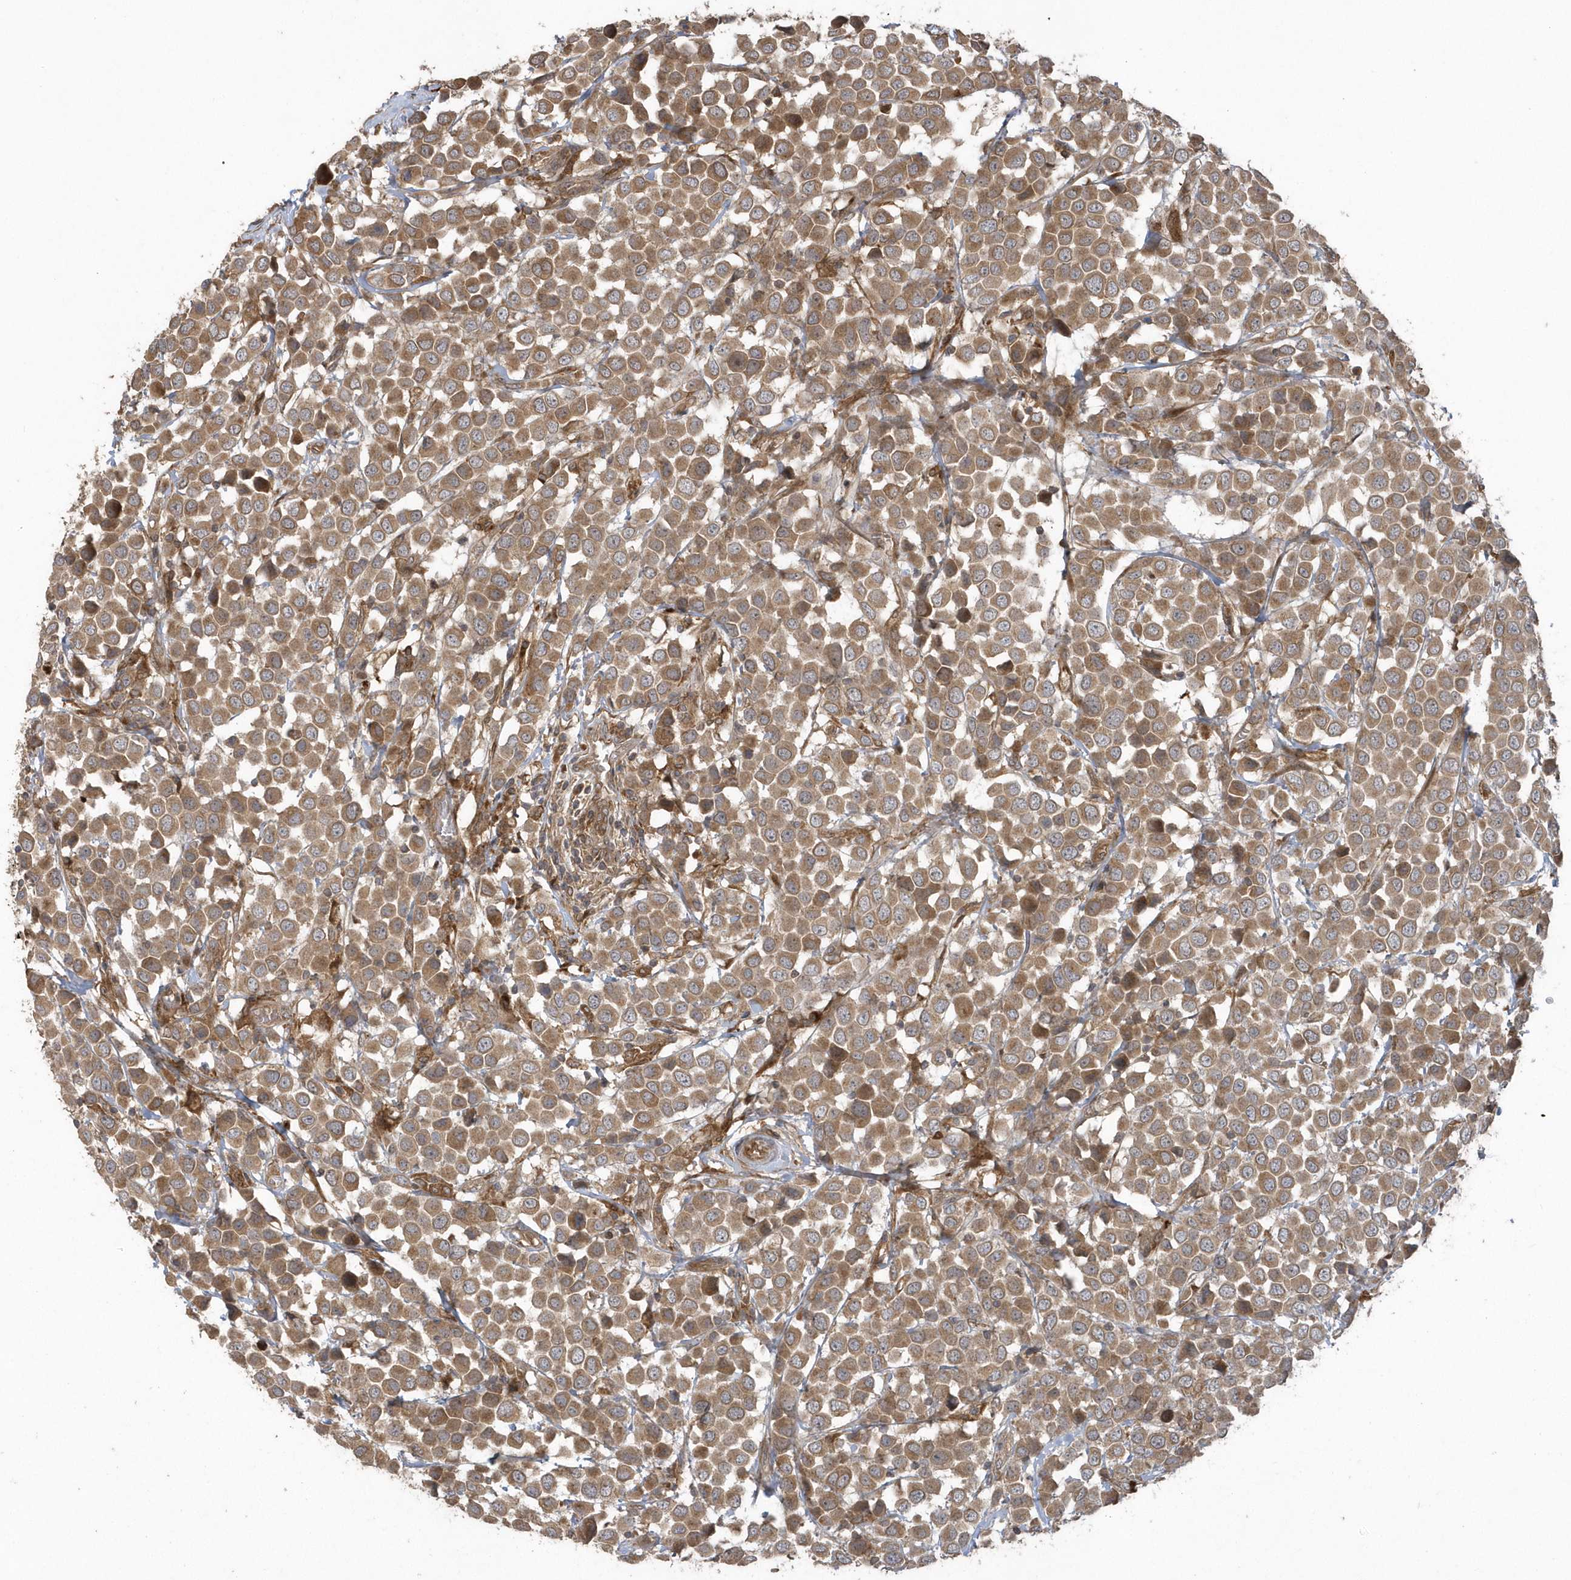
{"staining": {"intensity": "moderate", "quantity": ">75%", "location": "cytoplasmic/membranous"}, "tissue": "breast cancer", "cell_type": "Tumor cells", "image_type": "cancer", "snomed": [{"axis": "morphology", "description": "Duct carcinoma"}, {"axis": "topography", "description": "Breast"}], "caption": "The immunohistochemical stain shows moderate cytoplasmic/membranous expression in tumor cells of breast intraductal carcinoma tissue.", "gene": "HERPUD1", "patient": {"sex": "female", "age": 61}}